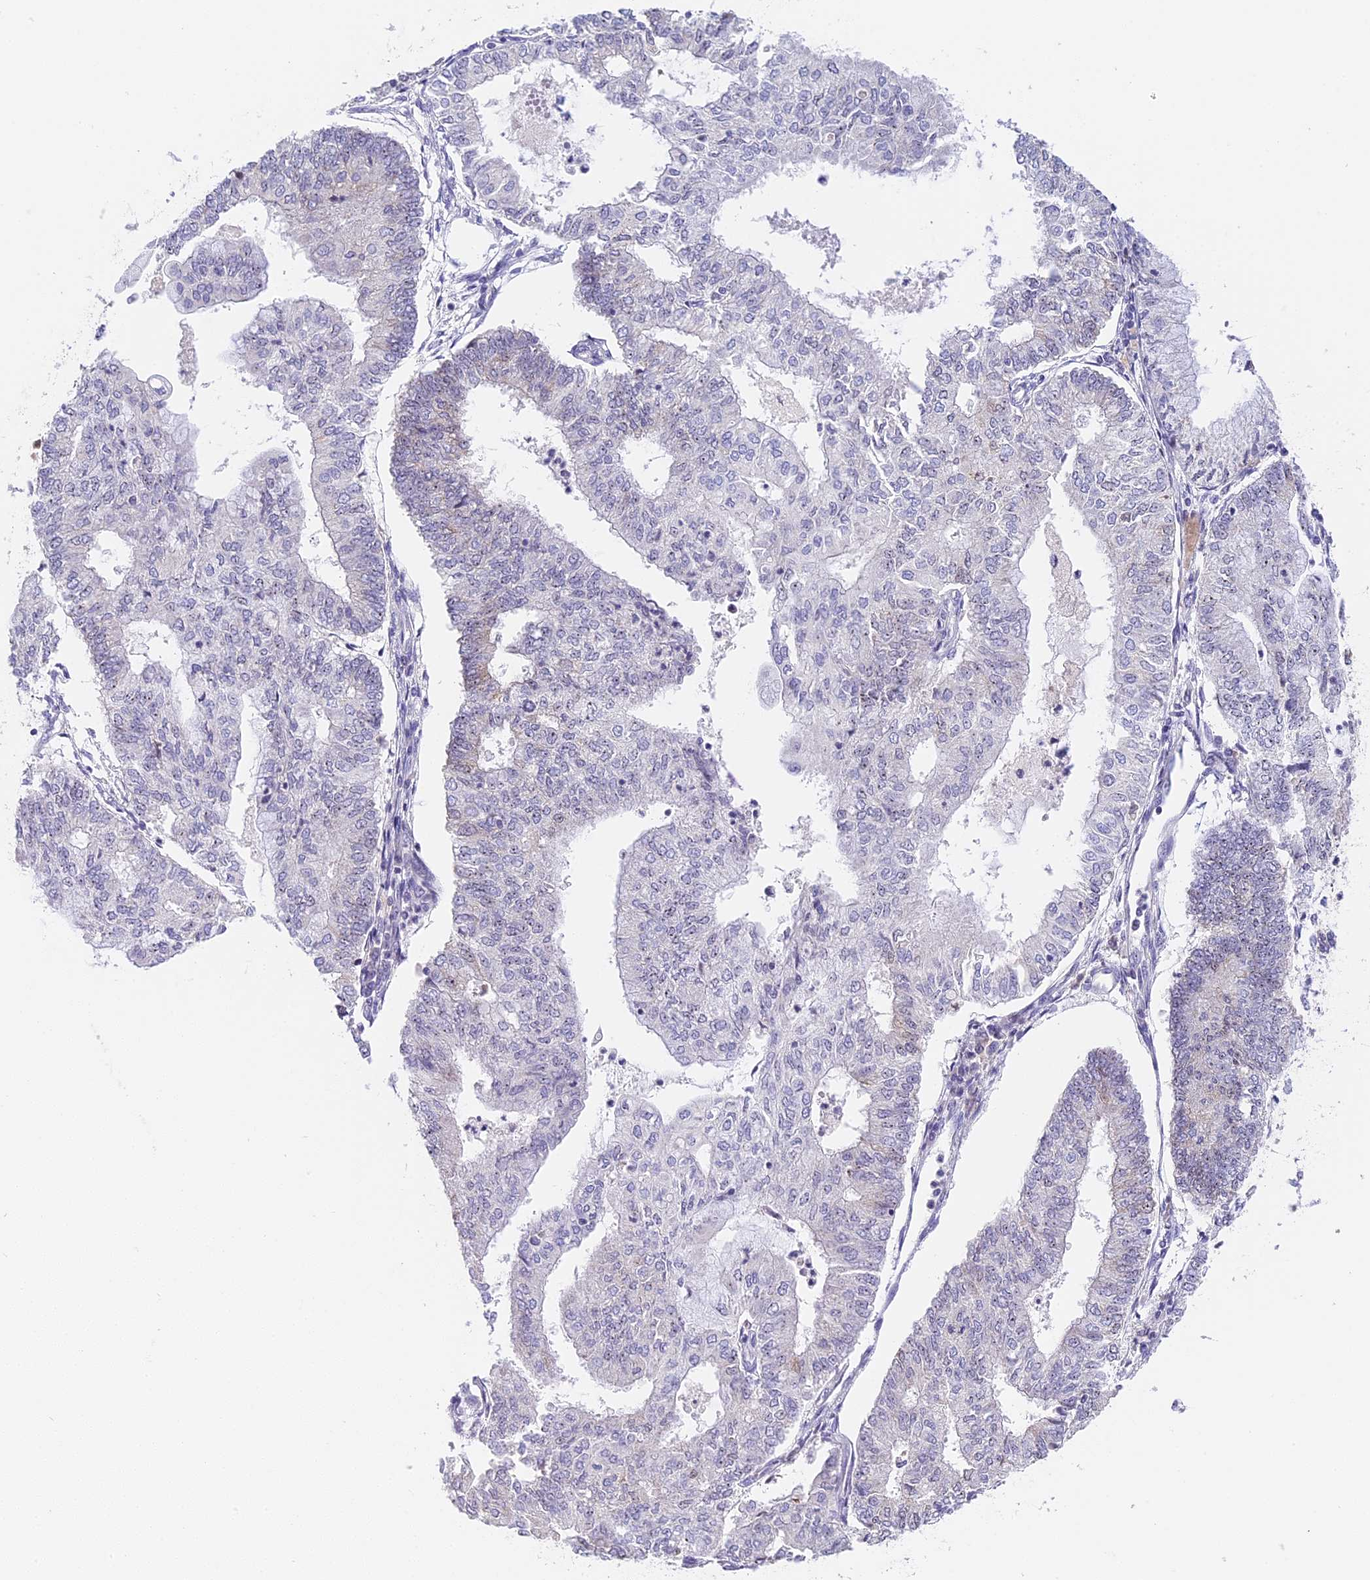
{"staining": {"intensity": "negative", "quantity": "none", "location": "none"}, "tissue": "endometrial cancer", "cell_type": "Tumor cells", "image_type": "cancer", "snomed": [{"axis": "morphology", "description": "Adenocarcinoma, NOS"}, {"axis": "topography", "description": "Endometrium"}], "caption": "There is no significant expression in tumor cells of endometrial cancer (adenocarcinoma). The staining was performed using DAB to visualize the protein expression in brown, while the nuclei were stained in blue with hematoxylin (Magnification: 20x).", "gene": "RAD51", "patient": {"sex": "female", "age": 59}}